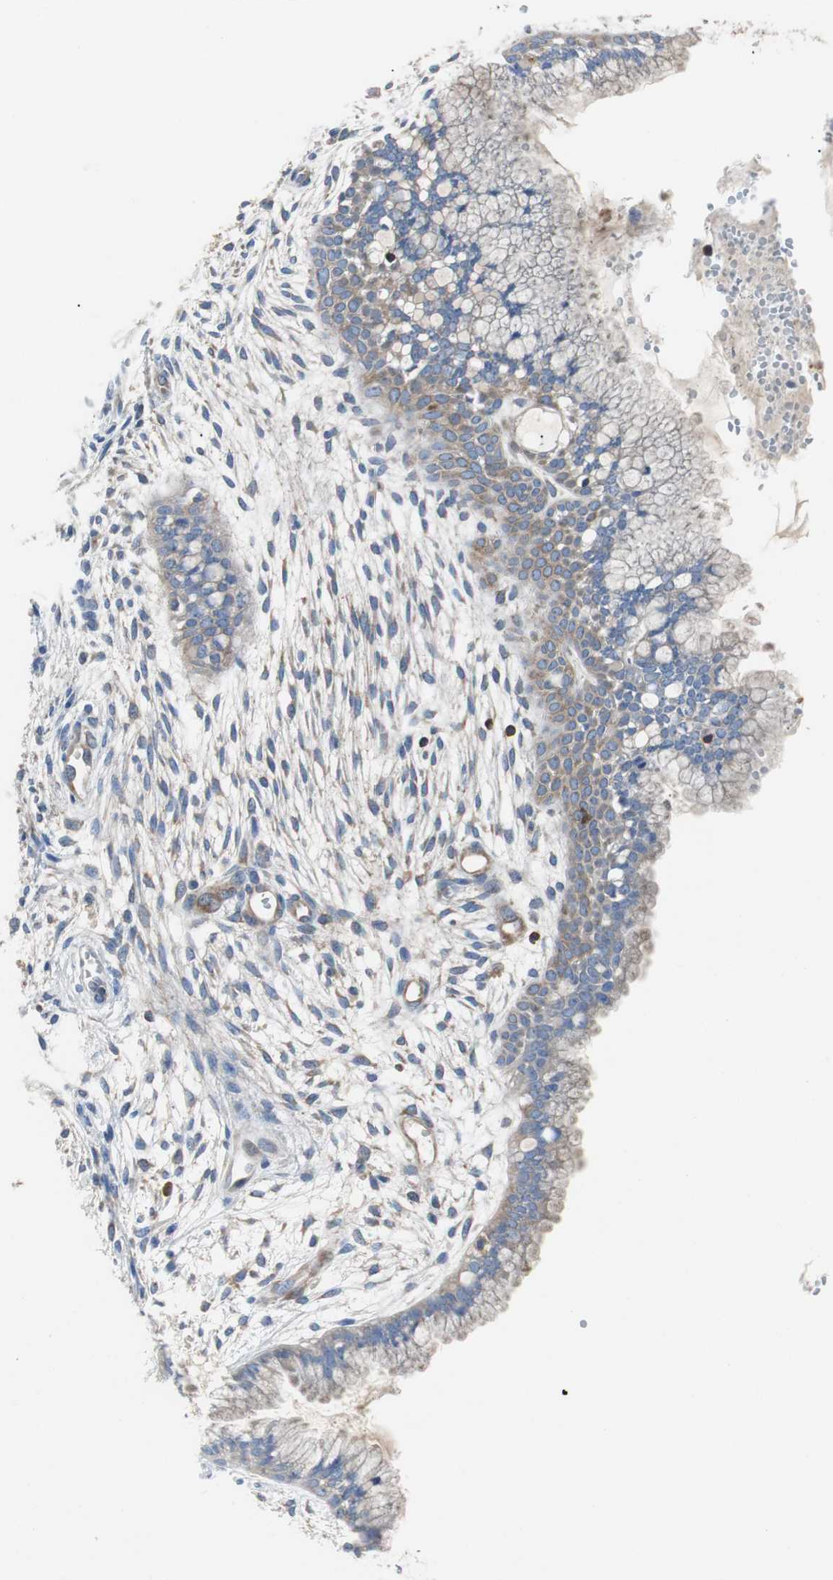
{"staining": {"intensity": "weak", "quantity": "25%-75%", "location": "cytoplasmic/membranous"}, "tissue": "cervix", "cell_type": "Glandular cells", "image_type": "normal", "snomed": [{"axis": "morphology", "description": "Normal tissue, NOS"}, {"axis": "topography", "description": "Cervix"}], "caption": "Cervix stained with DAB (3,3'-diaminobenzidine) IHC demonstrates low levels of weak cytoplasmic/membranous expression in approximately 25%-75% of glandular cells. (Brightfield microscopy of DAB IHC at high magnification).", "gene": "TSC22D4", "patient": {"sex": "female", "age": 39}}